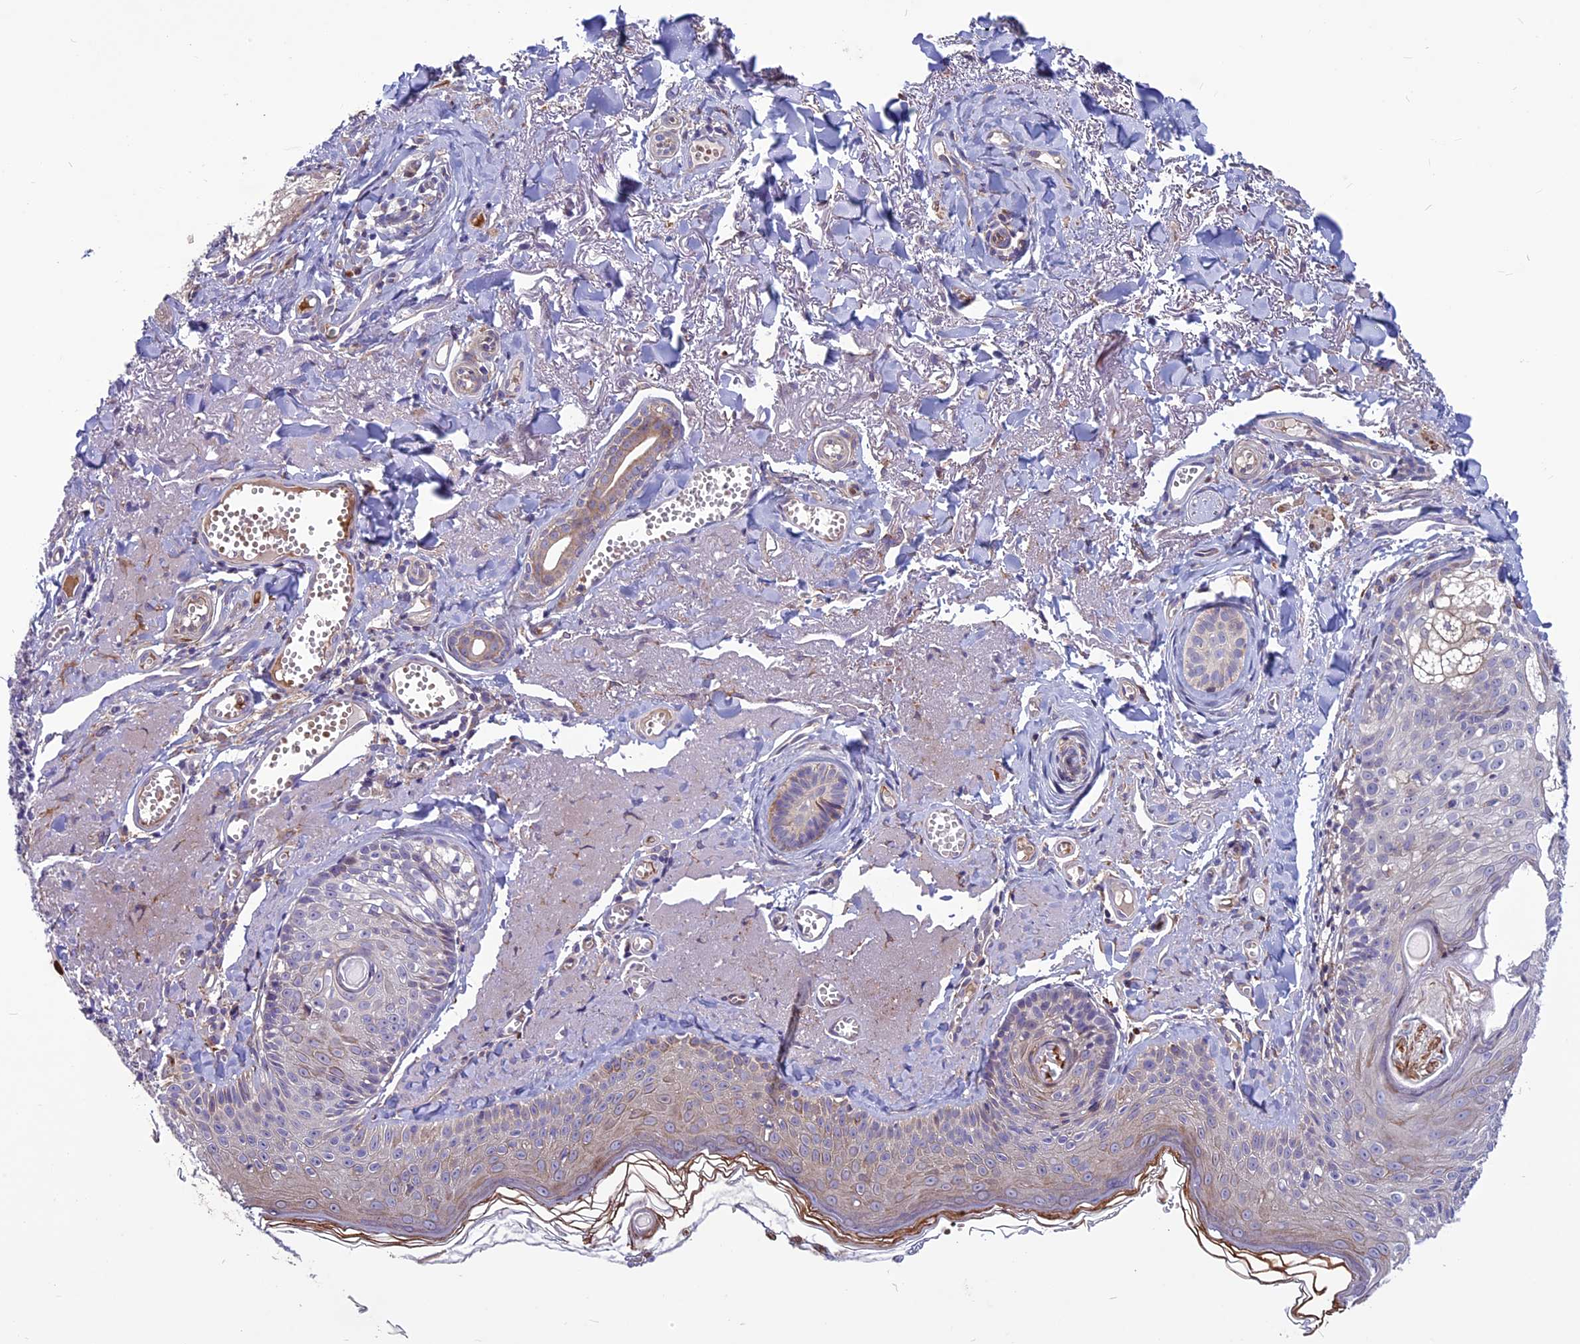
{"staining": {"intensity": "negative", "quantity": "none", "location": "none"}, "tissue": "skin cancer", "cell_type": "Tumor cells", "image_type": "cancer", "snomed": [{"axis": "morphology", "description": "Basal cell carcinoma"}, {"axis": "topography", "description": "Skin"}], "caption": "A micrograph of human skin basal cell carcinoma is negative for staining in tumor cells. (Brightfield microscopy of DAB immunohistochemistry at high magnification).", "gene": "MIEF2", "patient": {"sex": "female", "age": 74}}